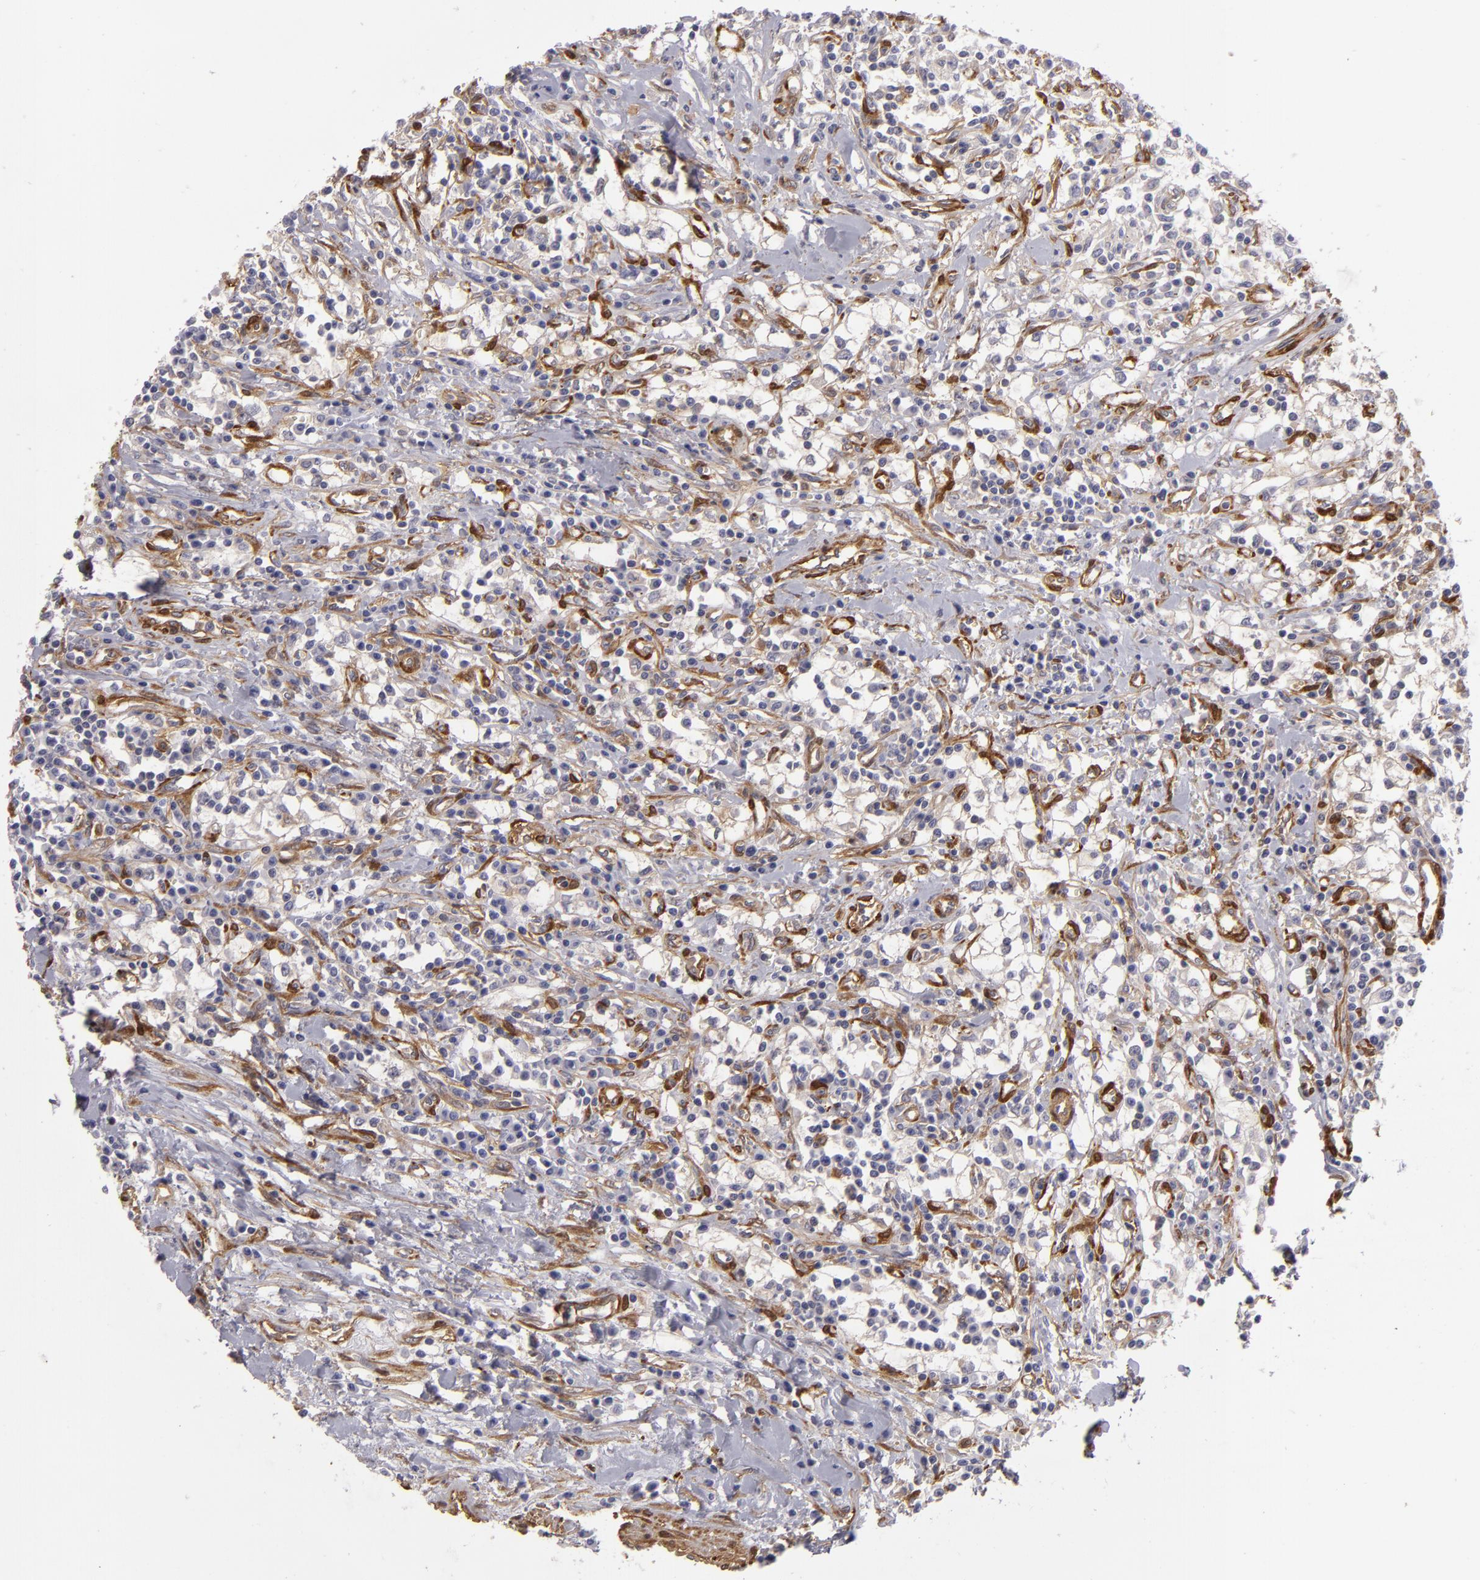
{"staining": {"intensity": "weak", "quantity": "<25%", "location": "cytoplasmic/membranous"}, "tissue": "renal cancer", "cell_type": "Tumor cells", "image_type": "cancer", "snomed": [{"axis": "morphology", "description": "Adenocarcinoma, NOS"}, {"axis": "topography", "description": "Kidney"}], "caption": "Renal cancer was stained to show a protein in brown. There is no significant staining in tumor cells.", "gene": "VCL", "patient": {"sex": "male", "age": 82}}